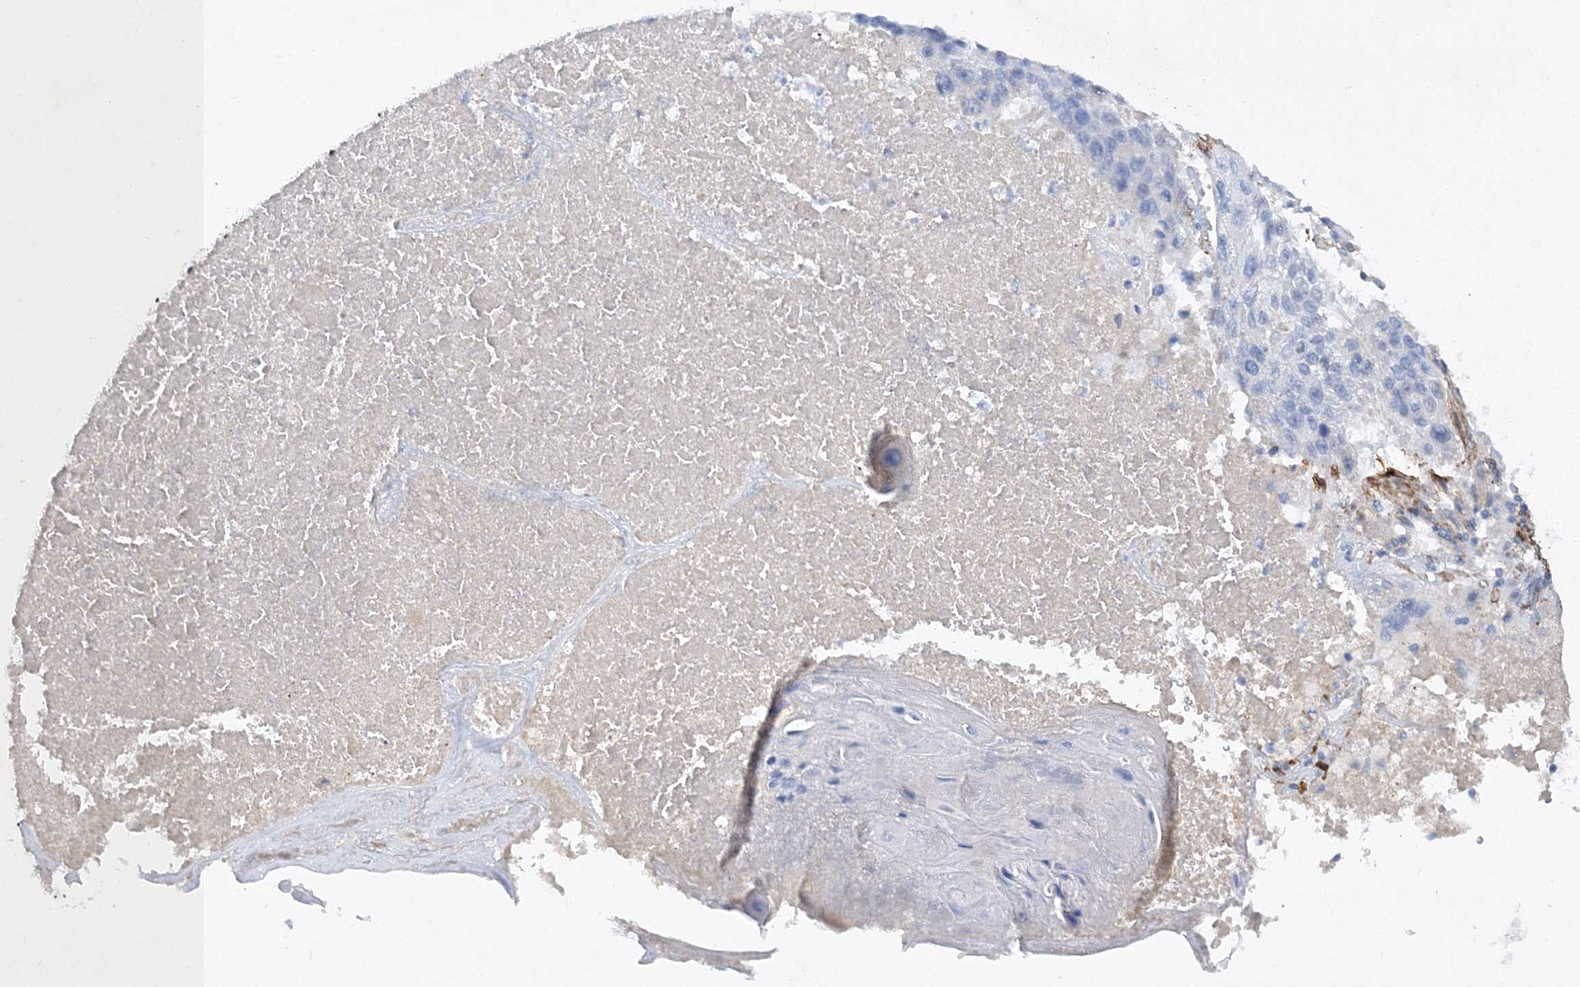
{"staining": {"intensity": "negative", "quantity": "none", "location": "none"}, "tissue": "lung cancer", "cell_type": "Tumor cells", "image_type": "cancer", "snomed": [{"axis": "morphology", "description": "Squamous cell carcinoma, NOS"}, {"axis": "topography", "description": "Lung"}], "caption": "Lung squamous cell carcinoma was stained to show a protein in brown. There is no significant staining in tumor cells.", "gene": "RTN2", "patient": {"sex": "male", "age": 61}}